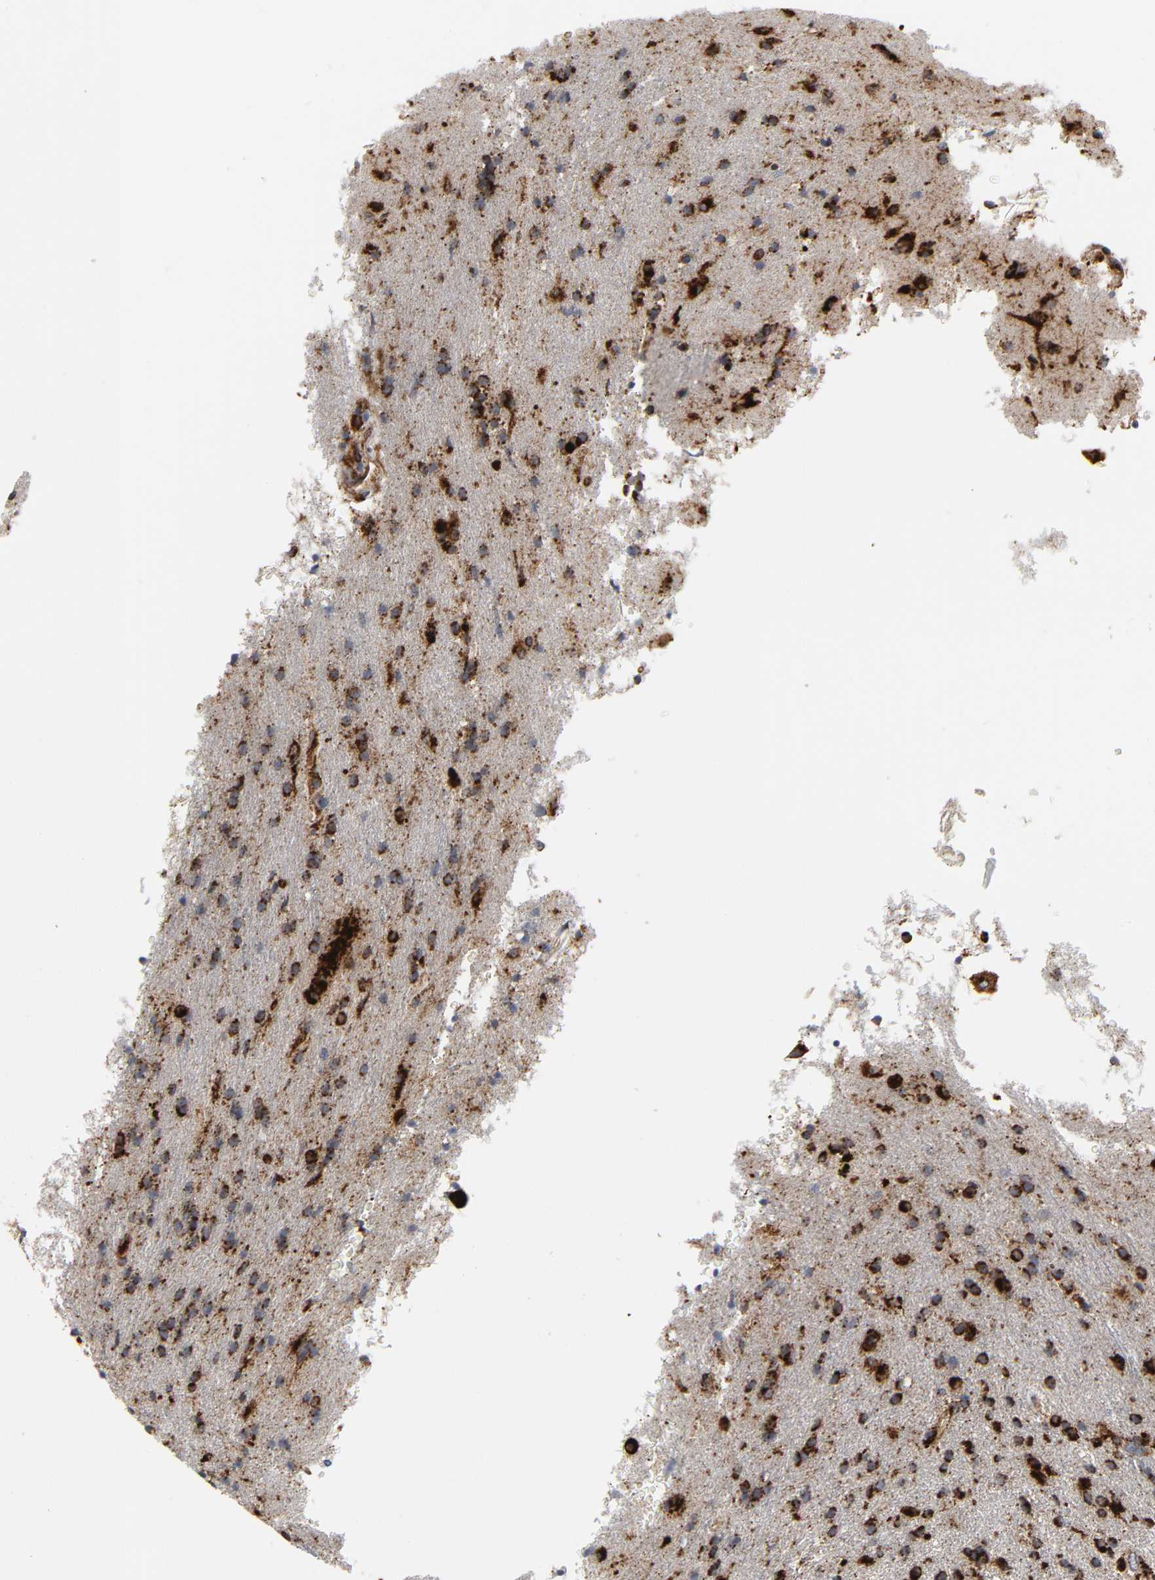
{"staining": {"intensity": "strong", "quantity": ">75%", "location": "cytoplasmic/membranous"}, "tissue": "glioma", "cell_type": "Tumor cells", "image_type": "cancer", "snomed": [{"axis": "morphology", "description": "Glioma, malignant, High grade"}, {"axis": "topography", "description": "Brain"}], "caption": "Immunohistochemical staining of malignant glioma (high-grade) displays high levels of strong cytoplasmic/membranous protein staining in about >75% of tumor cells. (brown staining indicates protein expression, while blue staining denotes nuclei).", "gene": "PSAP", "patient": {"sex": "male", "age": 33}}